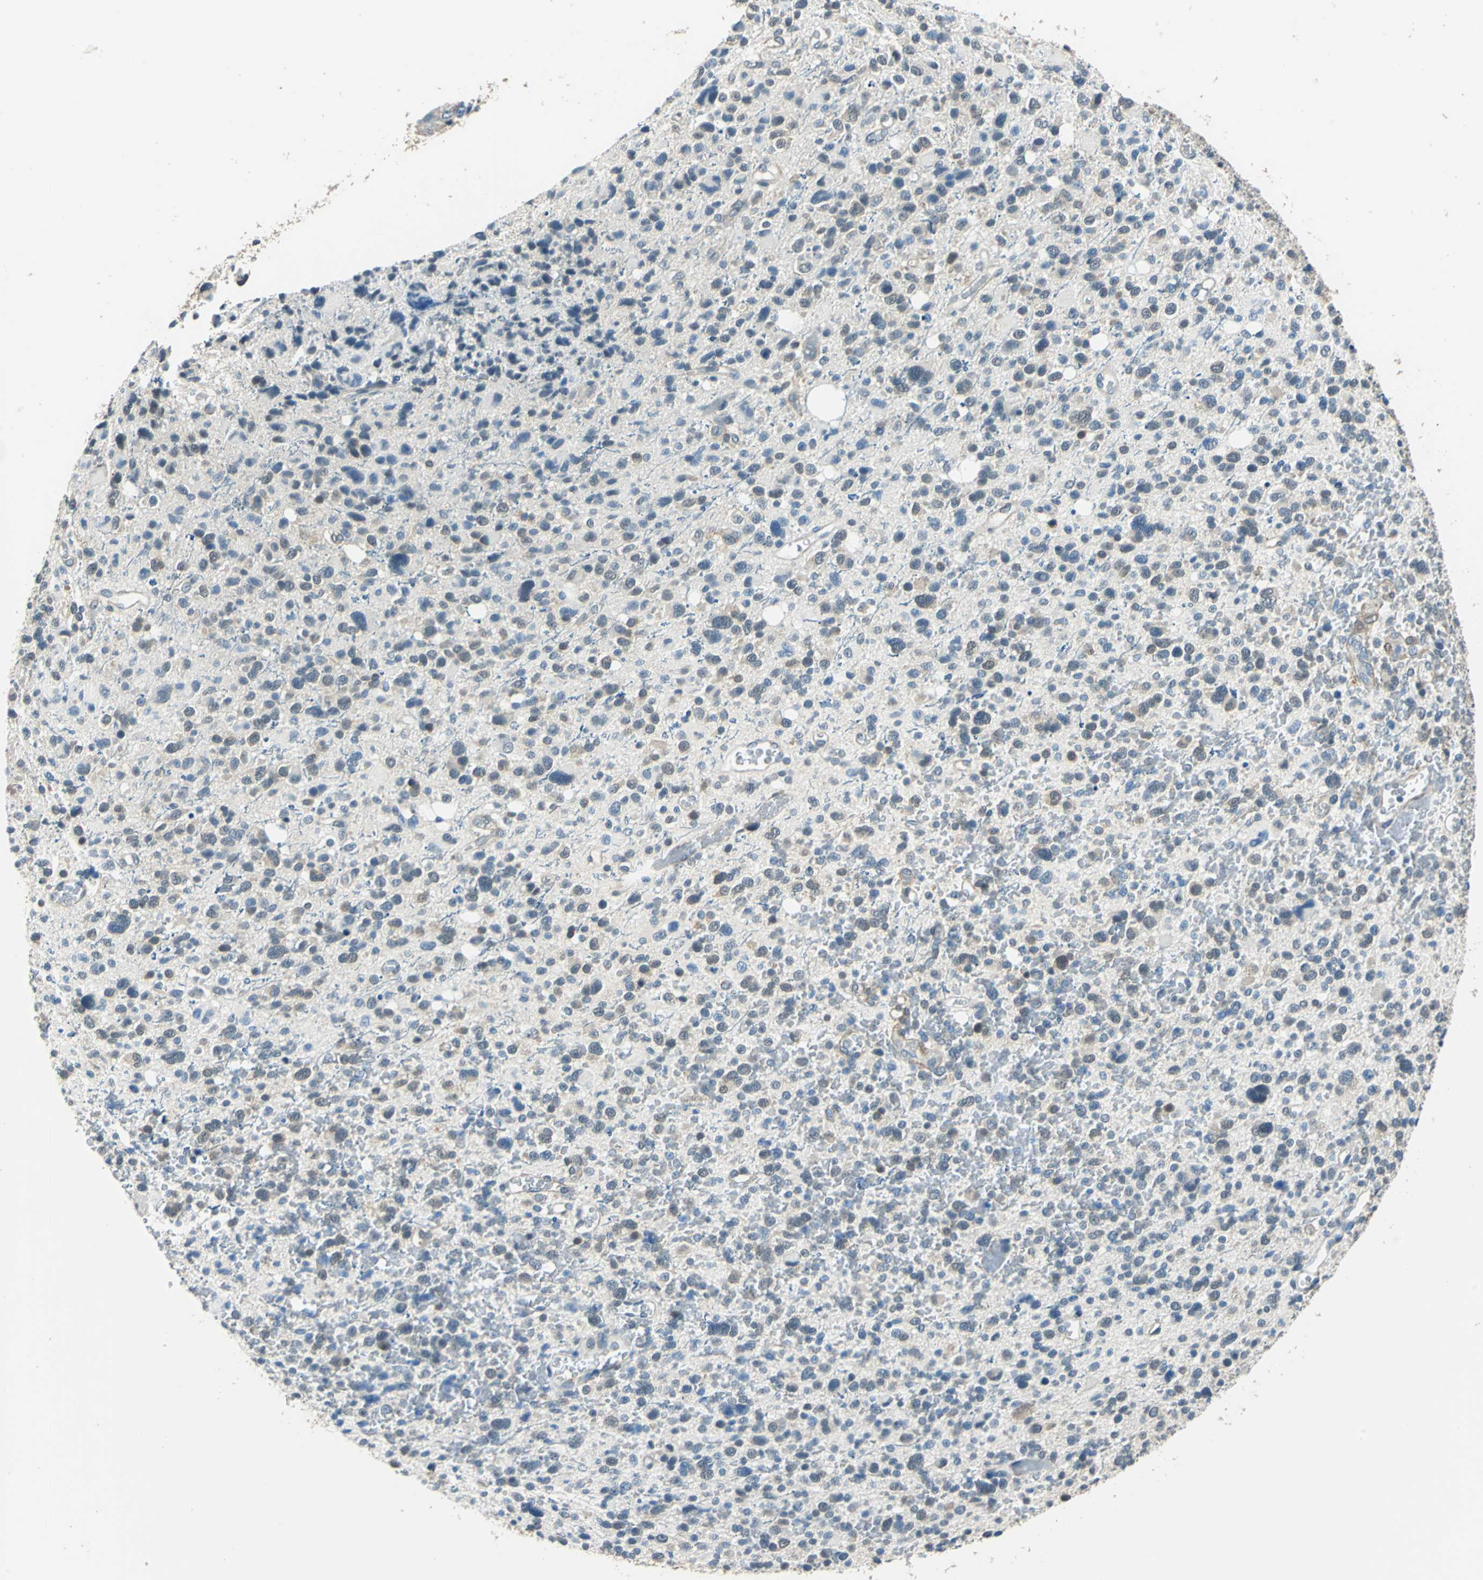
{"staining": {"intensity": "weak", "quantity": "25%-75%", "location": "cytoplasmic/membranous,nuclear"}, "tissue": "glioma", "cell_type": "Tumor cells", "image_type": "cancer", "snomed": [{"axis": "morphology", "description": "Glioma, malignant, High grade"}, {"axis": "topography", "description": "Brain"}], "caption": "Immunohistochemical staining of human high-grade glioma (malignant) shows low levels of weak cytoplasmic/membranous and nuclear protein staining in about 25%-75% of tumor cells. The protein of interest is shown in brown color, while the nuclei are stained blue.", "gene": "FKBP4", "patient": {"sex": "male", "age": 48}}